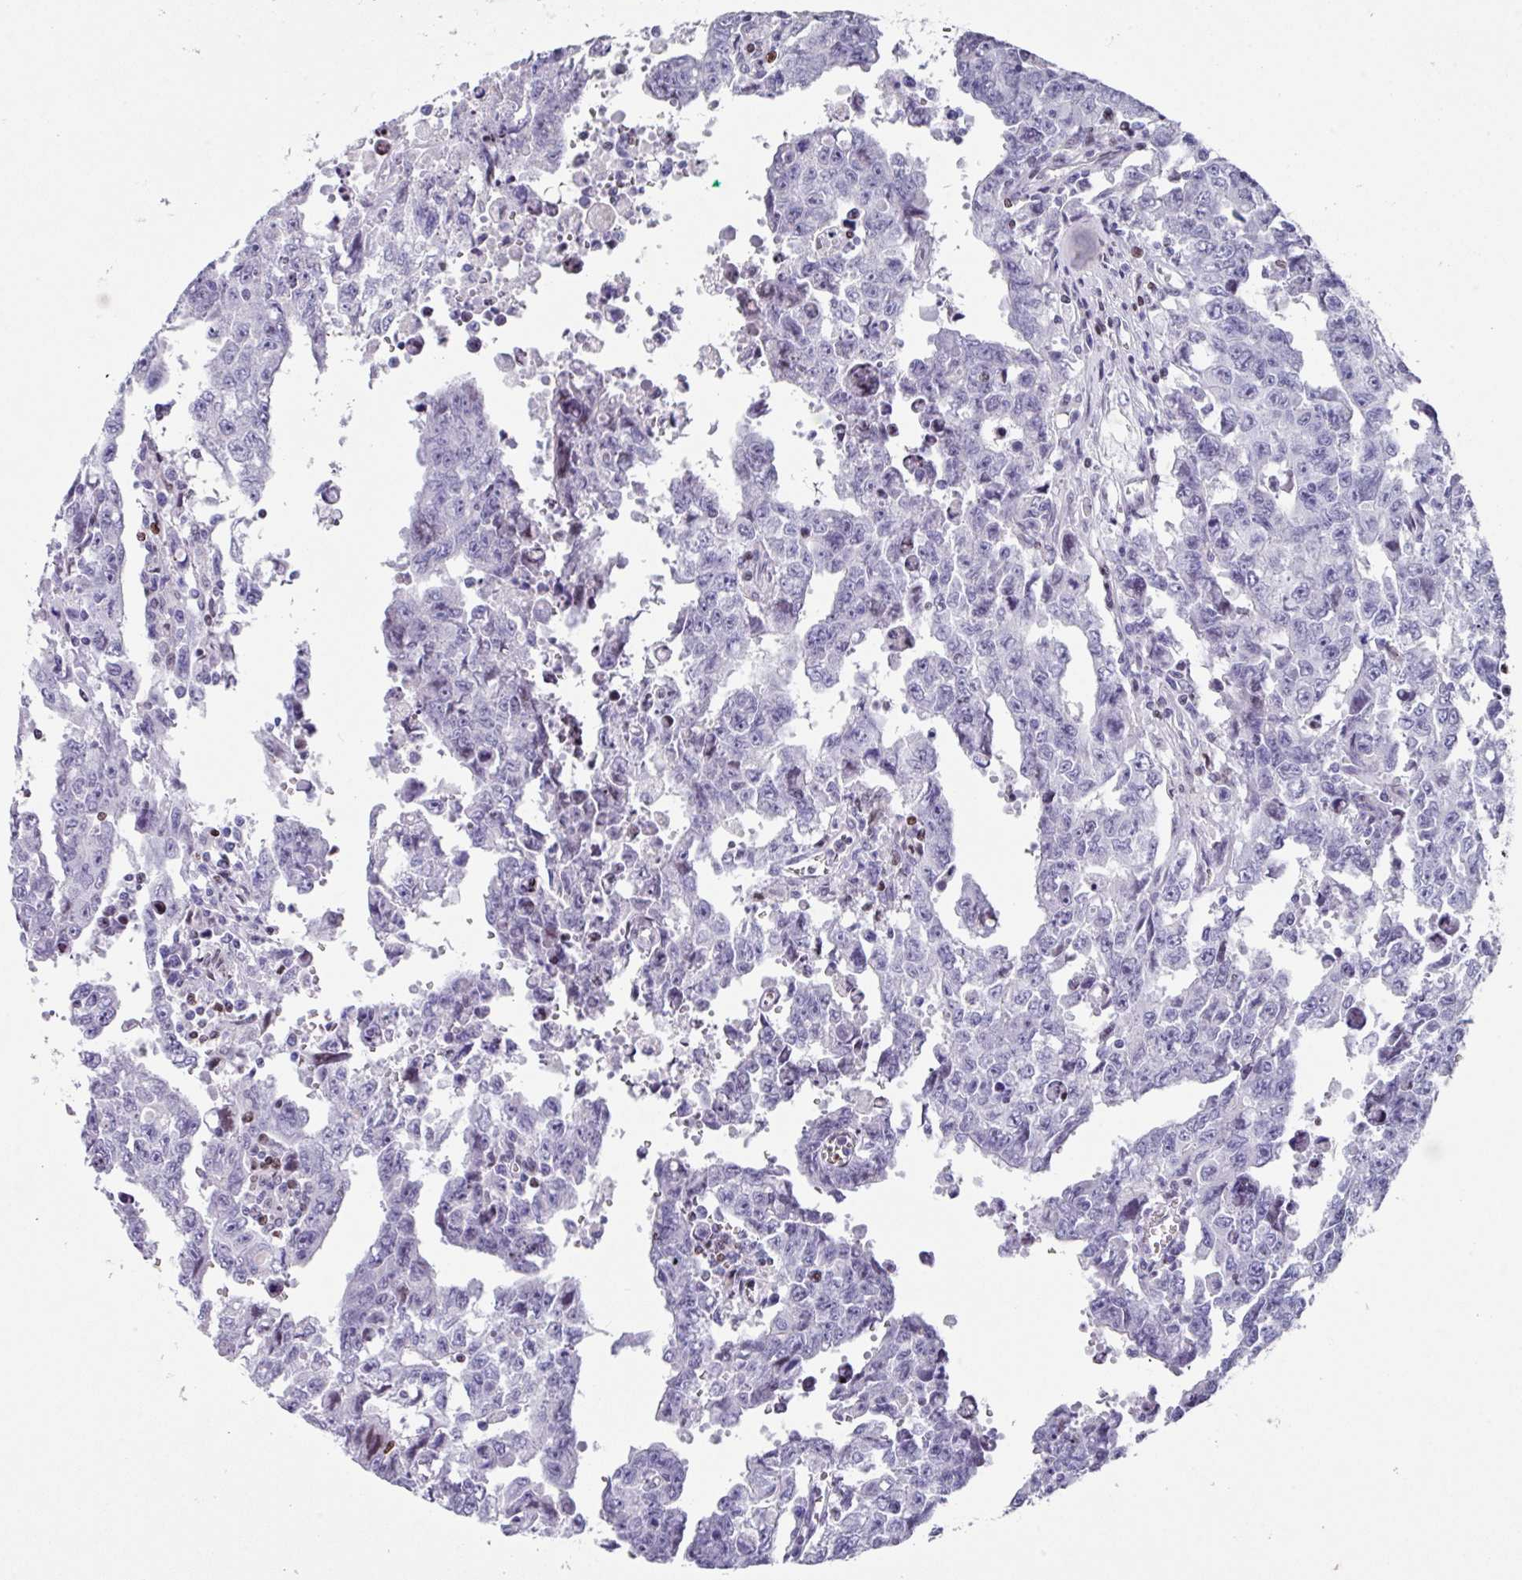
{"staining": {"intensity": "negative", "quantity": "none", "location": "none"}, "tissue": "testis cancer", "cell_type": "Tumor cells", "image_type": "cancer", "snomed": [{"axis": "morphology", "description": "Carcinoma, Embryonal, NOS"}, {"axis": "topography", "description": "Testis"}], "caption": "DAB (3,3'-diaminobenzidine) immunohistochemical staining of embryonal carcinoma (testis) demonstrates no significant expression in tumor cells.", "gene": "TCF3", "patient": {"sex": "male", "age": 24}}